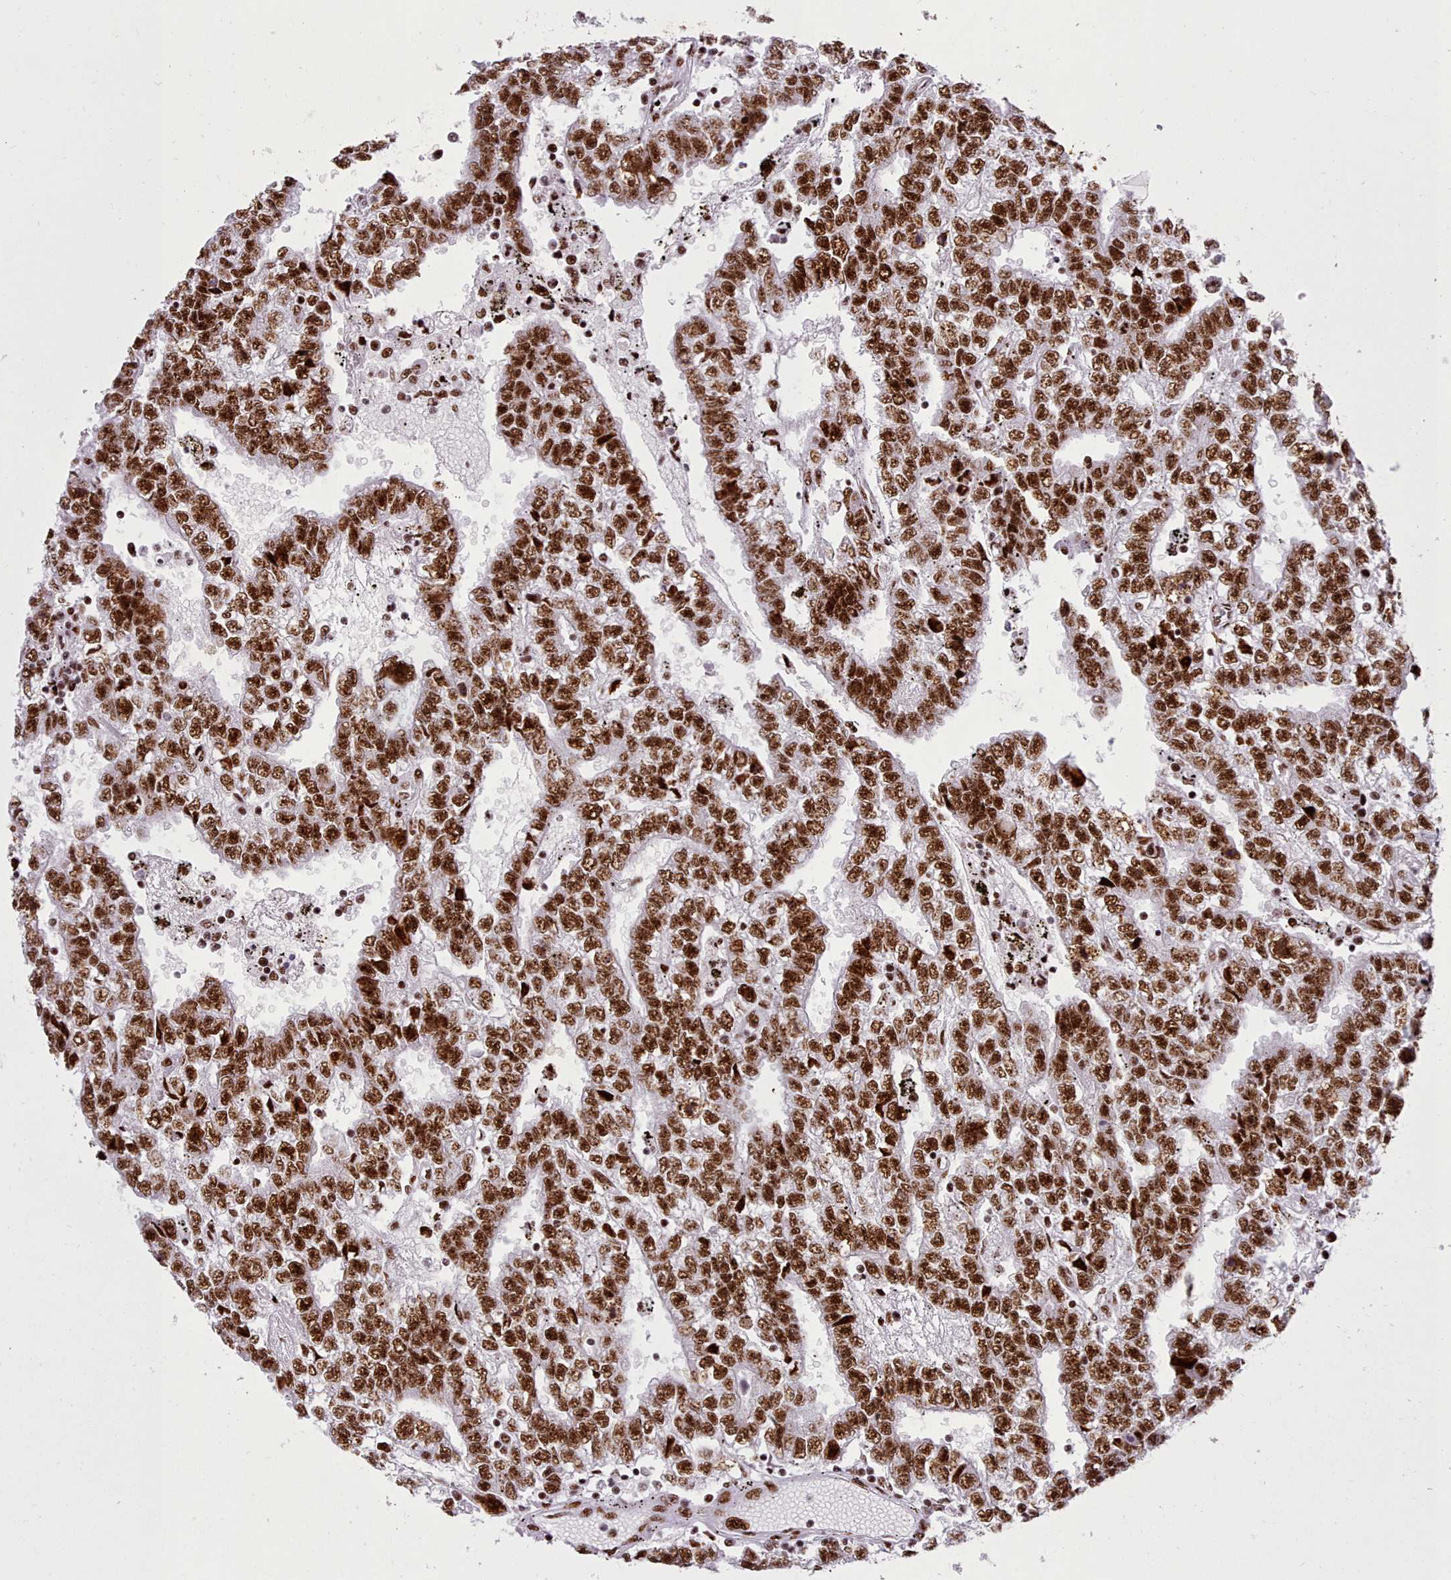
{"staining": {"intensity": "strong", "quantity": ">75%", "location": "nuclear"}, "tissue": "testis cancer", "cell_type": "Tumor cells", "image_type": "cancer", "snomed": [{"axis": "morphology", "description": "Carcinoma, Embryonal, NOS"}, {"axis": "topography", "description": "Testis"}], "caption": "Immunohistochemistry (IHC) histopathology image of neoplastic tissue: human testis embryonal carcinoma stained using IHC exhibits high levels of strong protein expression localized specifically in the nuclear of tumor cells, appearing as a nuclear brown color.", "gene": "TMEM35B", "patient": {"sex": "male", "age": 25}}